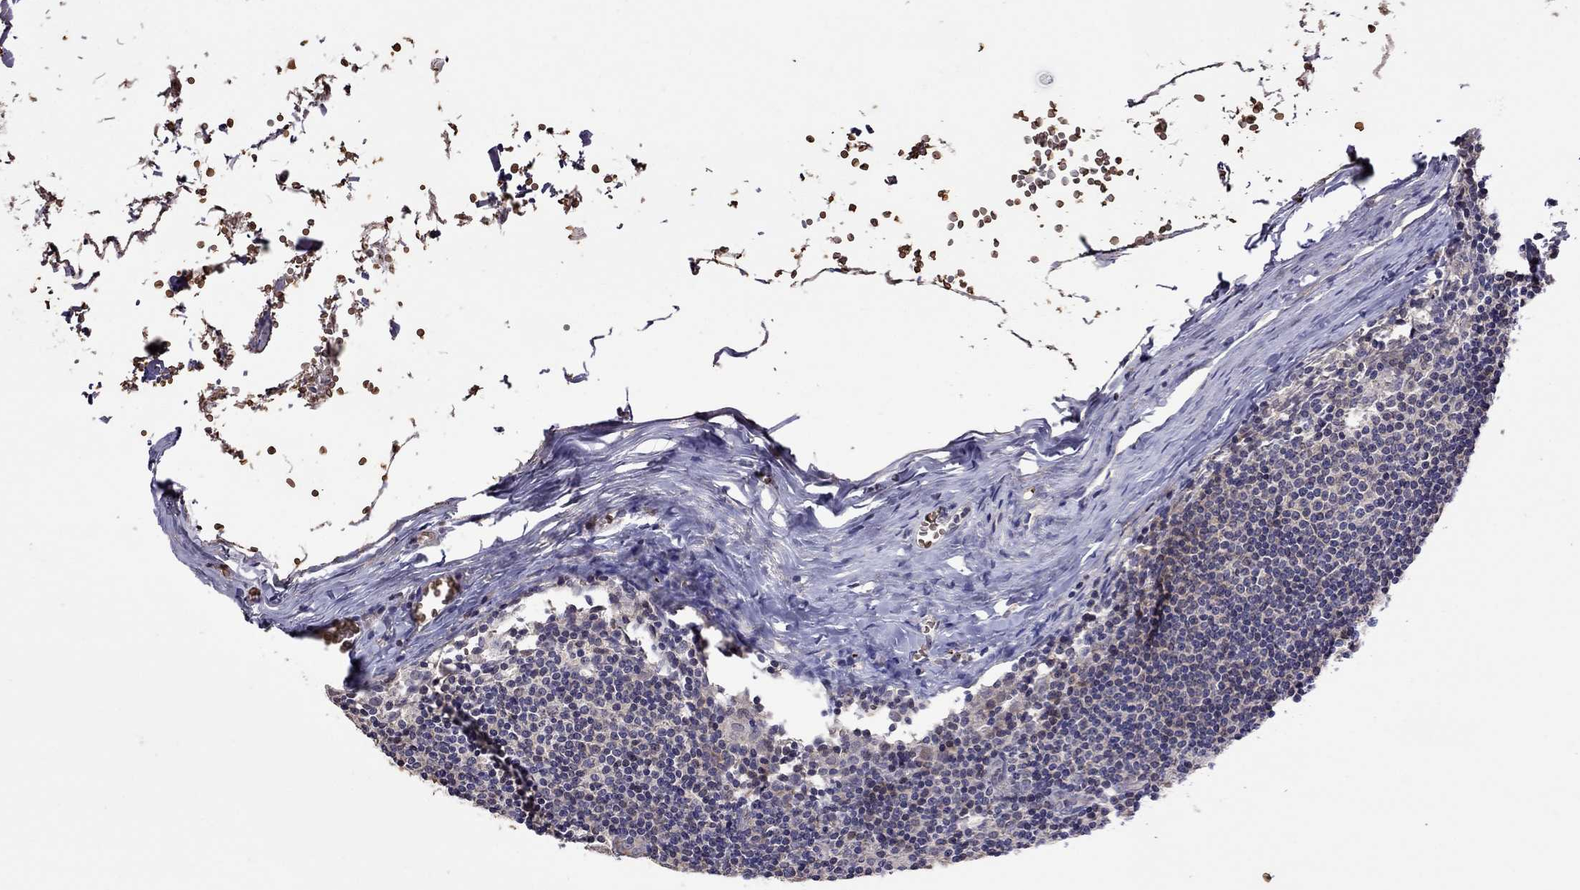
{"staining": {"intensity": "negative", "quantity": "none", "location": "none"}, "tissue": "lymph node", "cell_type": "Germinal center cells", "image_type": "normal", "snomed": [{"axis": "morphology", "description": "Normal tissue, NOS"}, {"axis": "topography", "description": "Lymph node"}], "caption": "Immunohistochemistry photomicrograph of benign lymph node: human lymph node stained with DAB (3,3'-diaminobenzidine) reveals no significant protein staining in germinal center cells.", "gene": "ADAM28", "patient": {"sex": "male", "age": 59}}